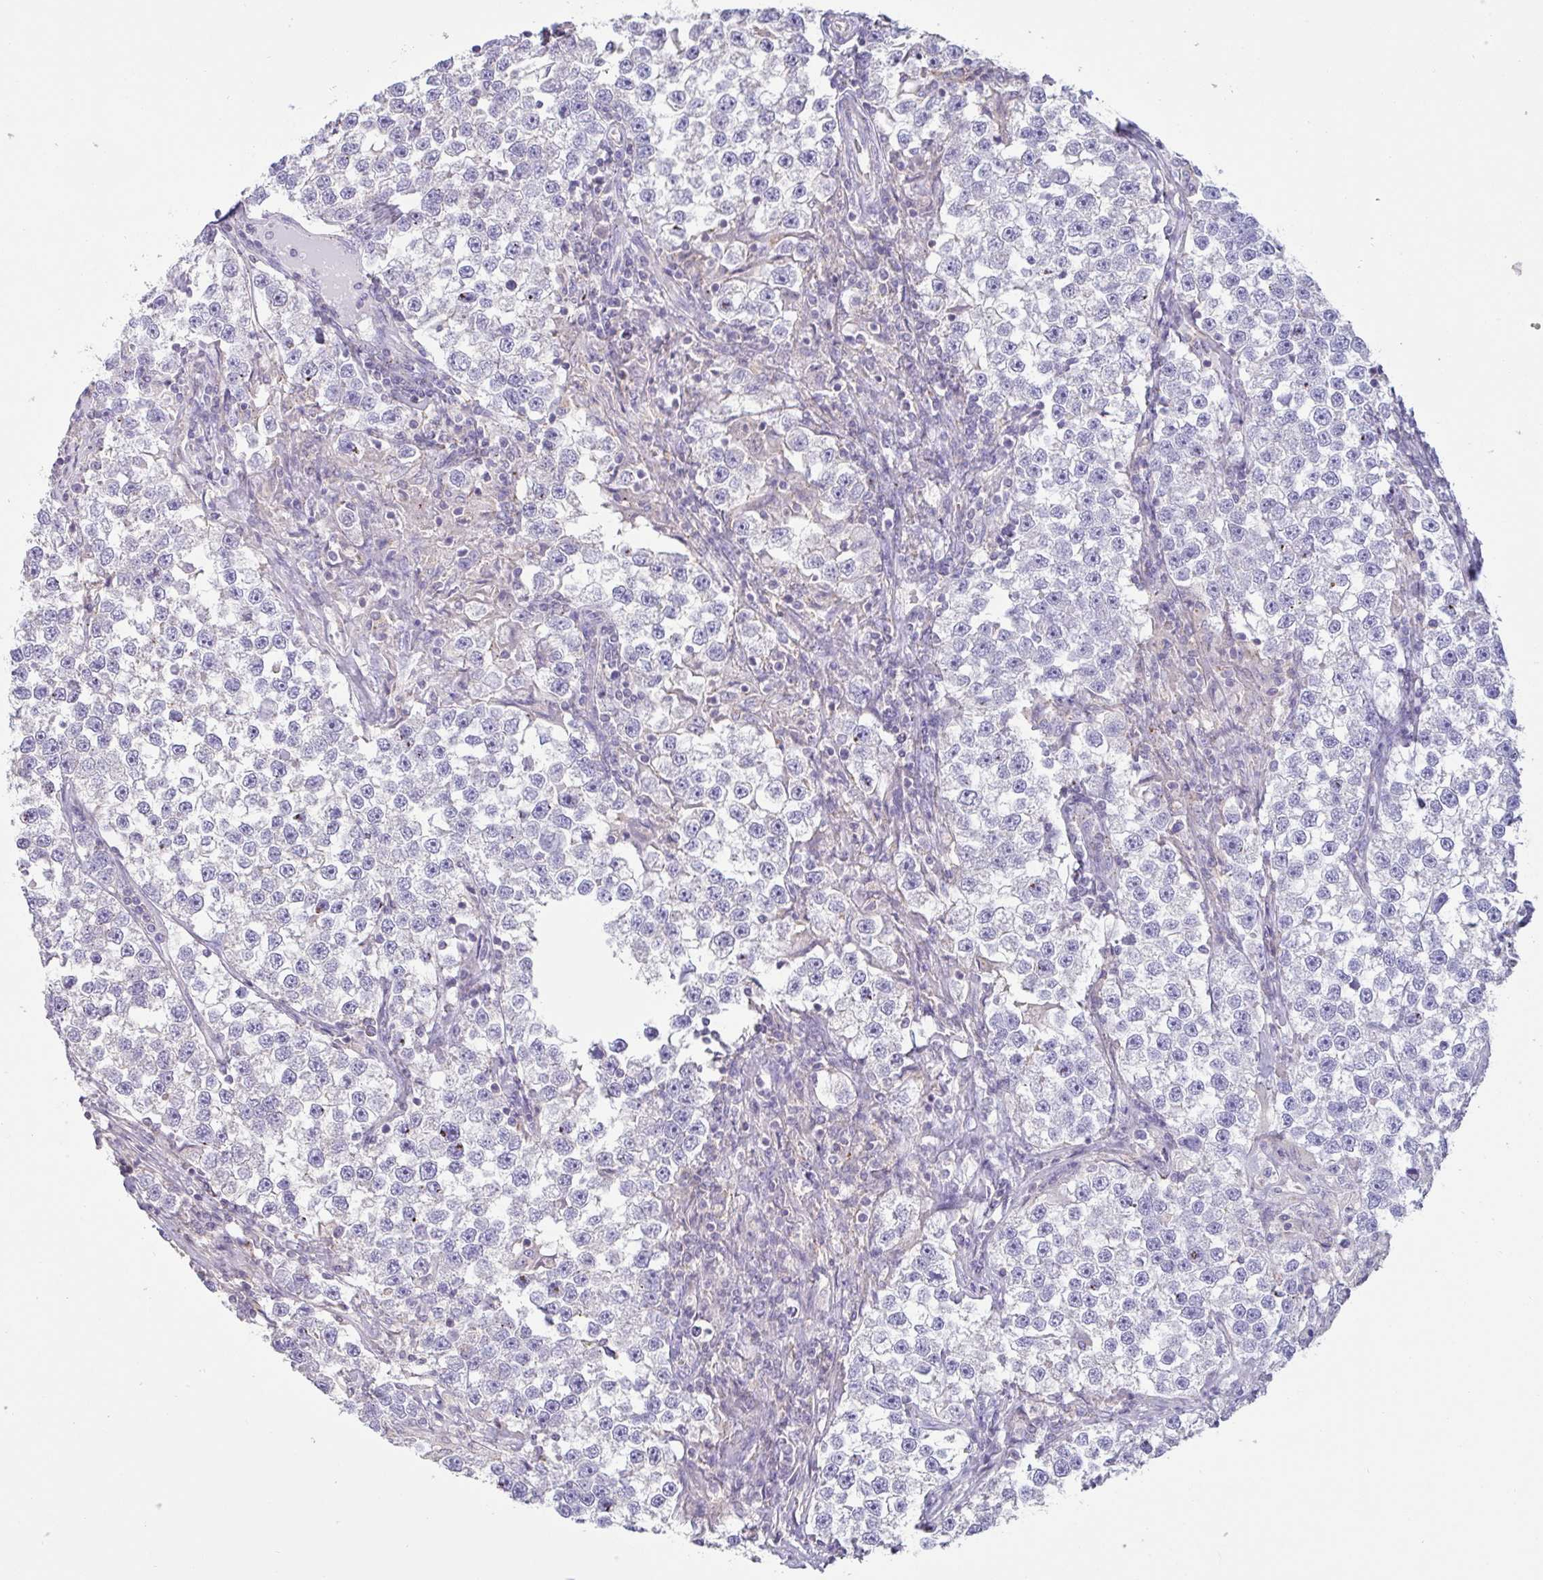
{"staining": {"intensity": "negative", "quantity": "none", "location": "none"}, "tissue": "testis cancer", "cell_type": "Tumor cells", "image_type": "cancer", "snomed": [{"axis": "morphology", "description": "Seminoma, NOS"}, {"axis": "topography", "description": "Testis"}], "caption": "DAB immunohistochemical staining of seminoma (testis) displays no significant positivity in tumor cells.", "gene": "CHMP5", "patient": {"sex": "male", "age": 46}}